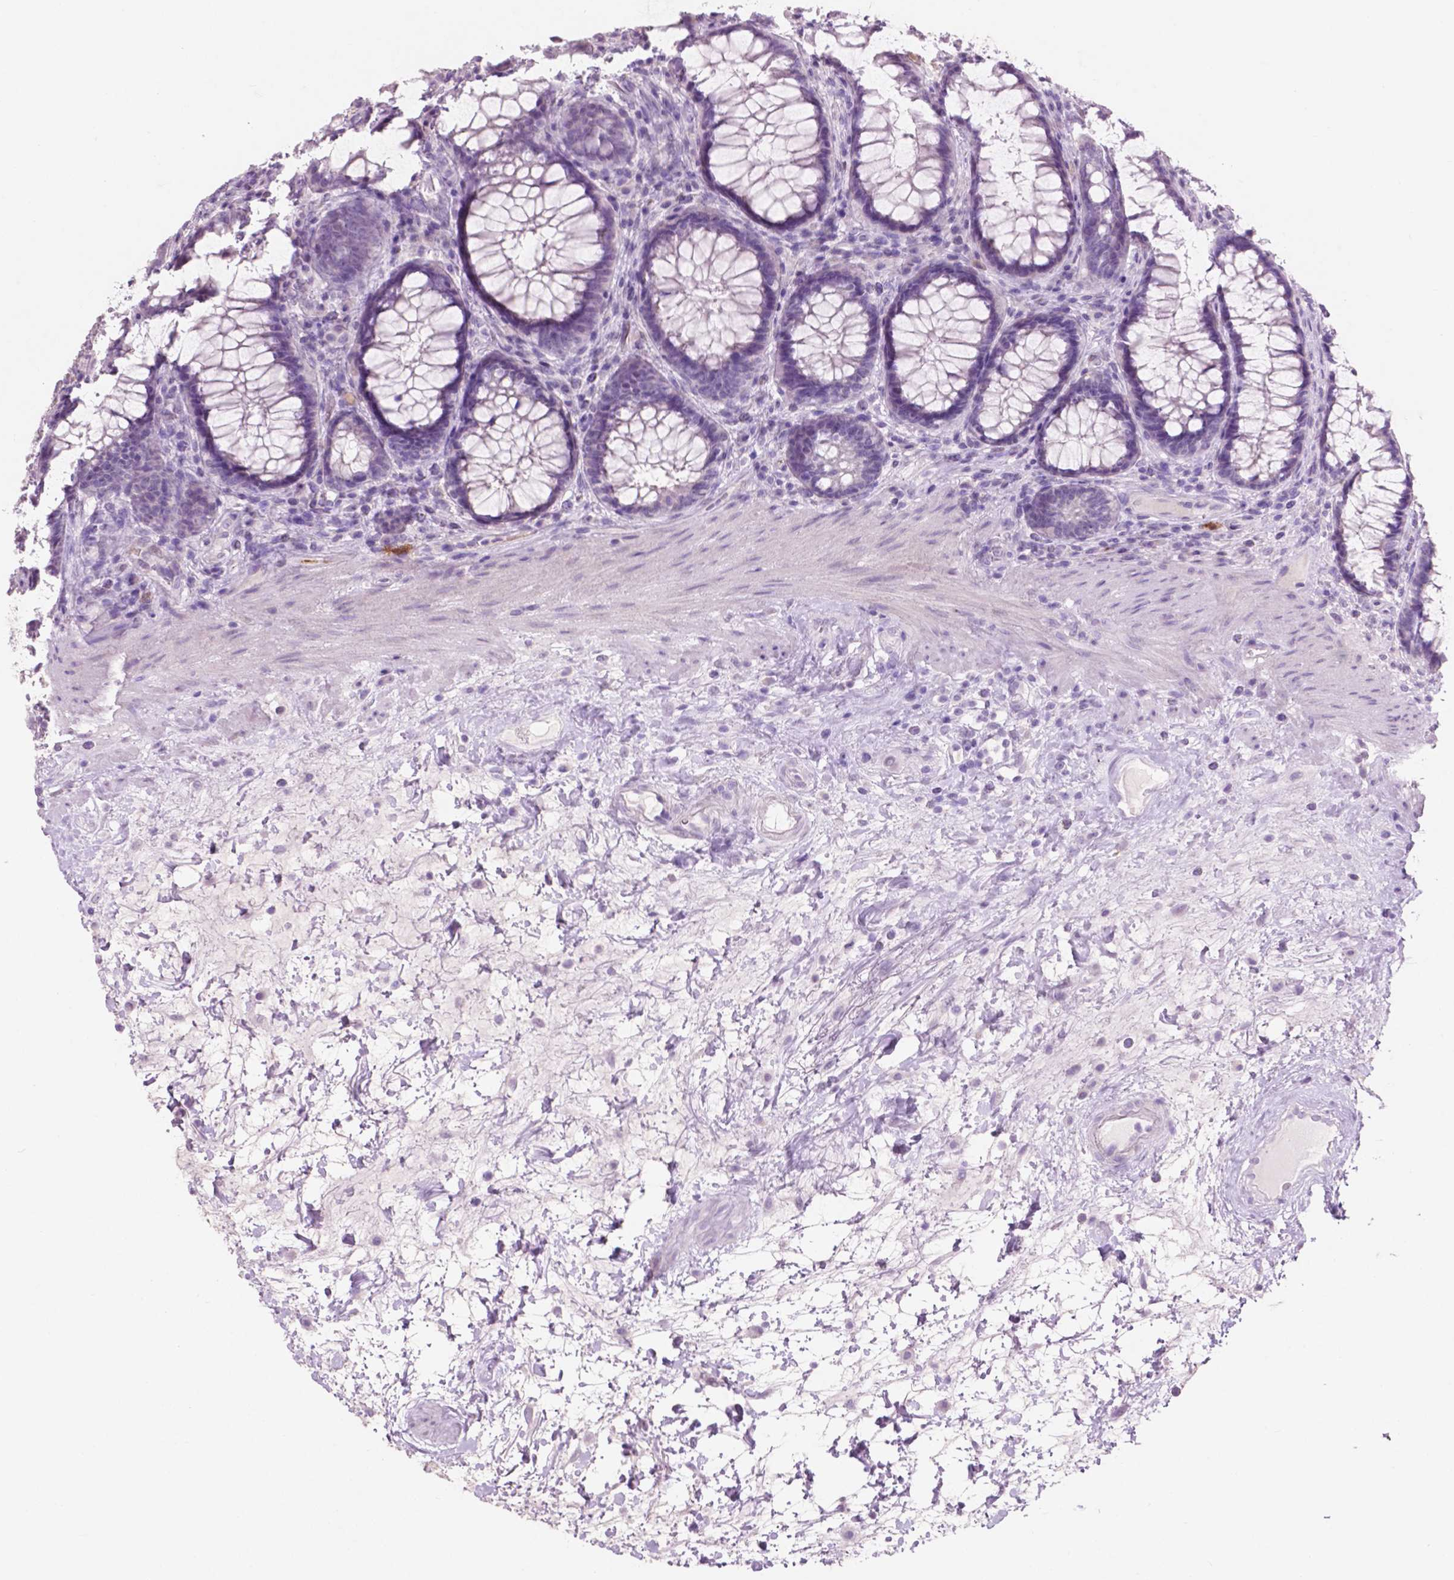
{"staining": {"intensity": "negative", "quantity": "none", "location": "none"}, "tissue": "rectum", "cell_type": "Glandular cells", "image_type": "normal", "snomed": [{"axis": "morphology", "description": "Normal tissue, NOS"}, {"axis": "topography", "description": "Rectum"}], "caption": "The image displays no staining of glandular cells in unremarkable rectum.", "gene": "IDO1", "patient": {"sex": "male", "age": 72}}